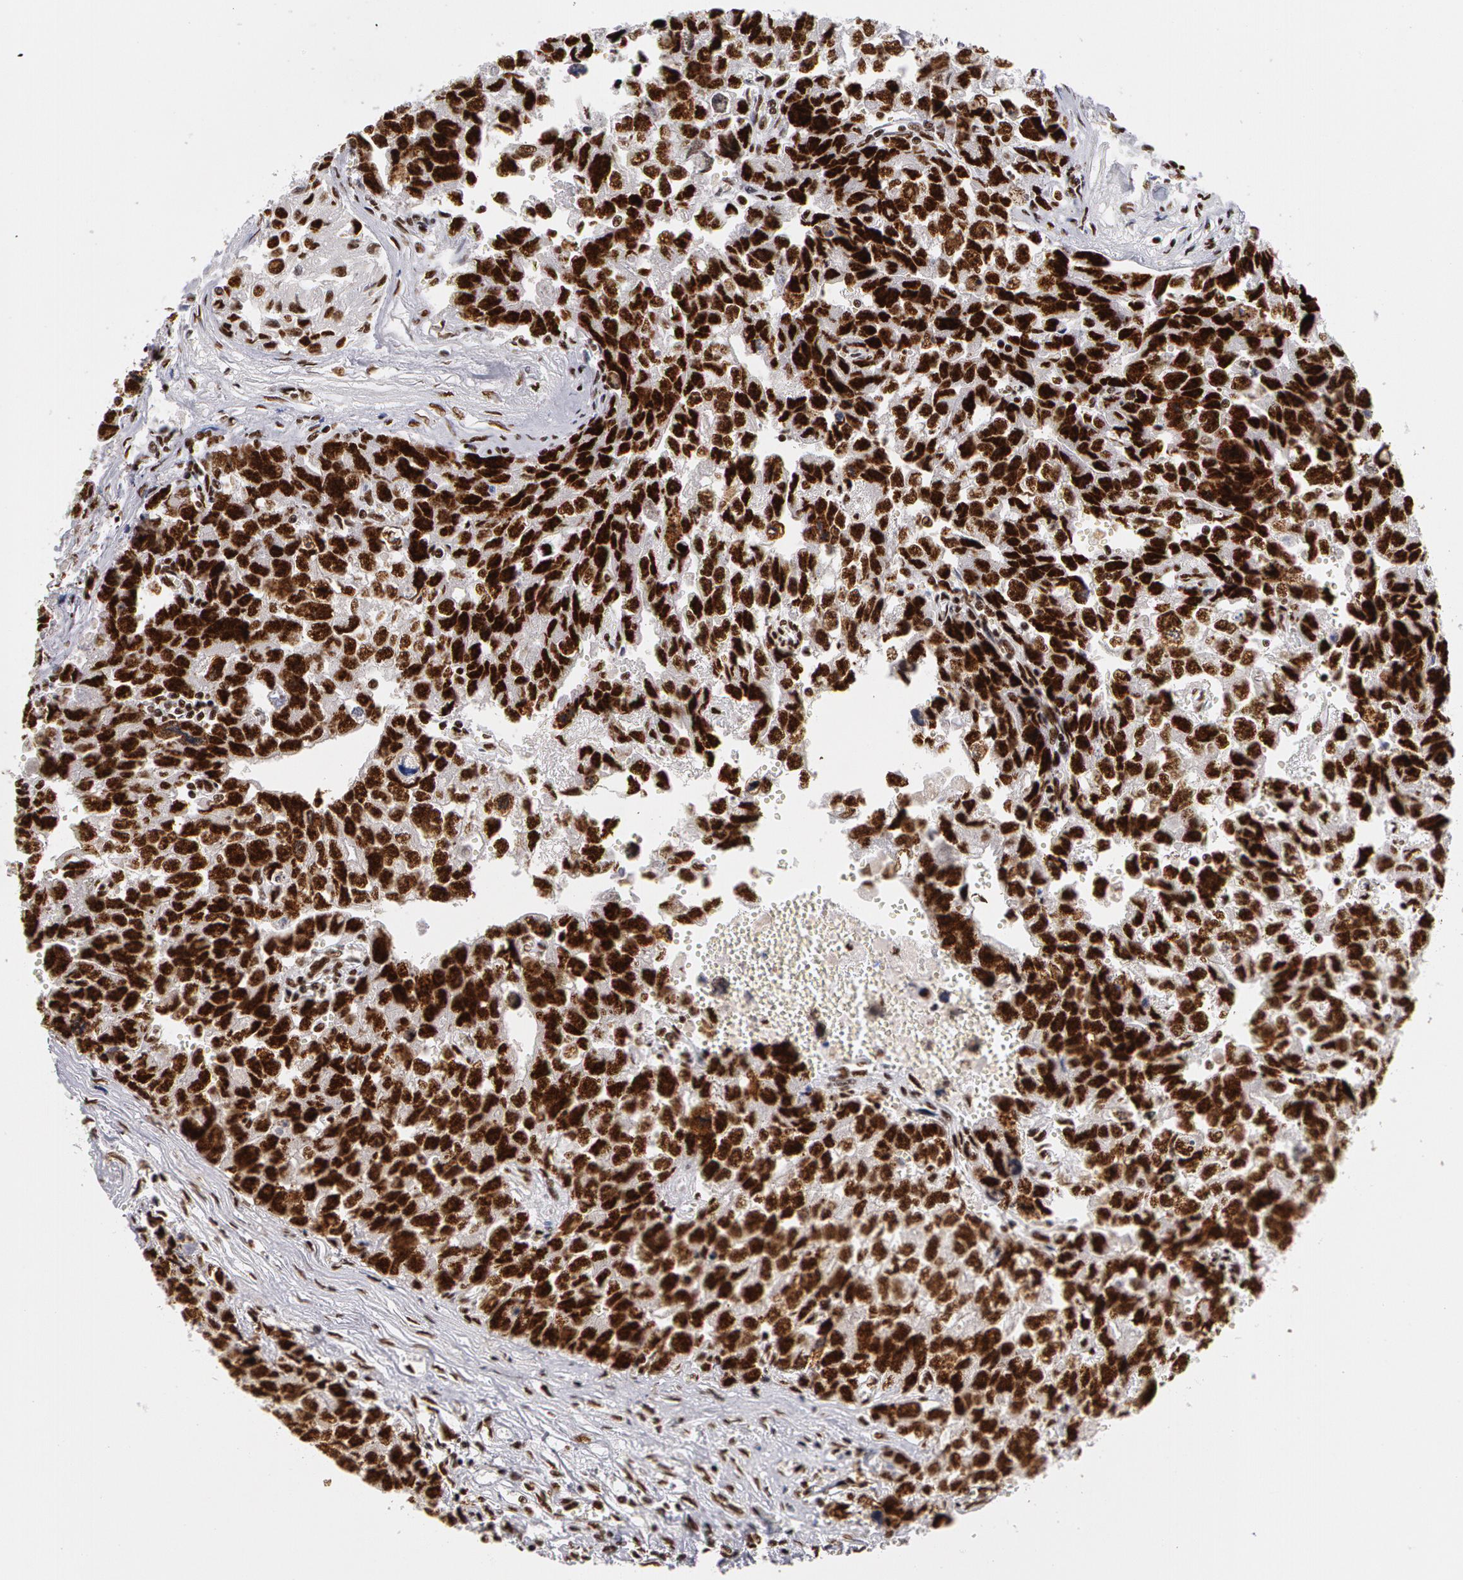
{"staining": {"intensity": "strong", "quantity": ">75%", "location": "nuclear"}, "tissue": "testis cancer", "cell_type": "Tumor cells", "image_type": "cancer", "snomed": [{"axis": "morphology", "description": "Carcinoma, Embryonal, NOS"}, {"axis": "topography", "description": "Testis"}], "caption": "Human embryonal carcinoma (testis) stained for a protein (brown) displays strong nuclear positive expression in approximately >75% of tumor cells.", "gene": "PNN", "patient": {"sex": "male", "age": 31}}